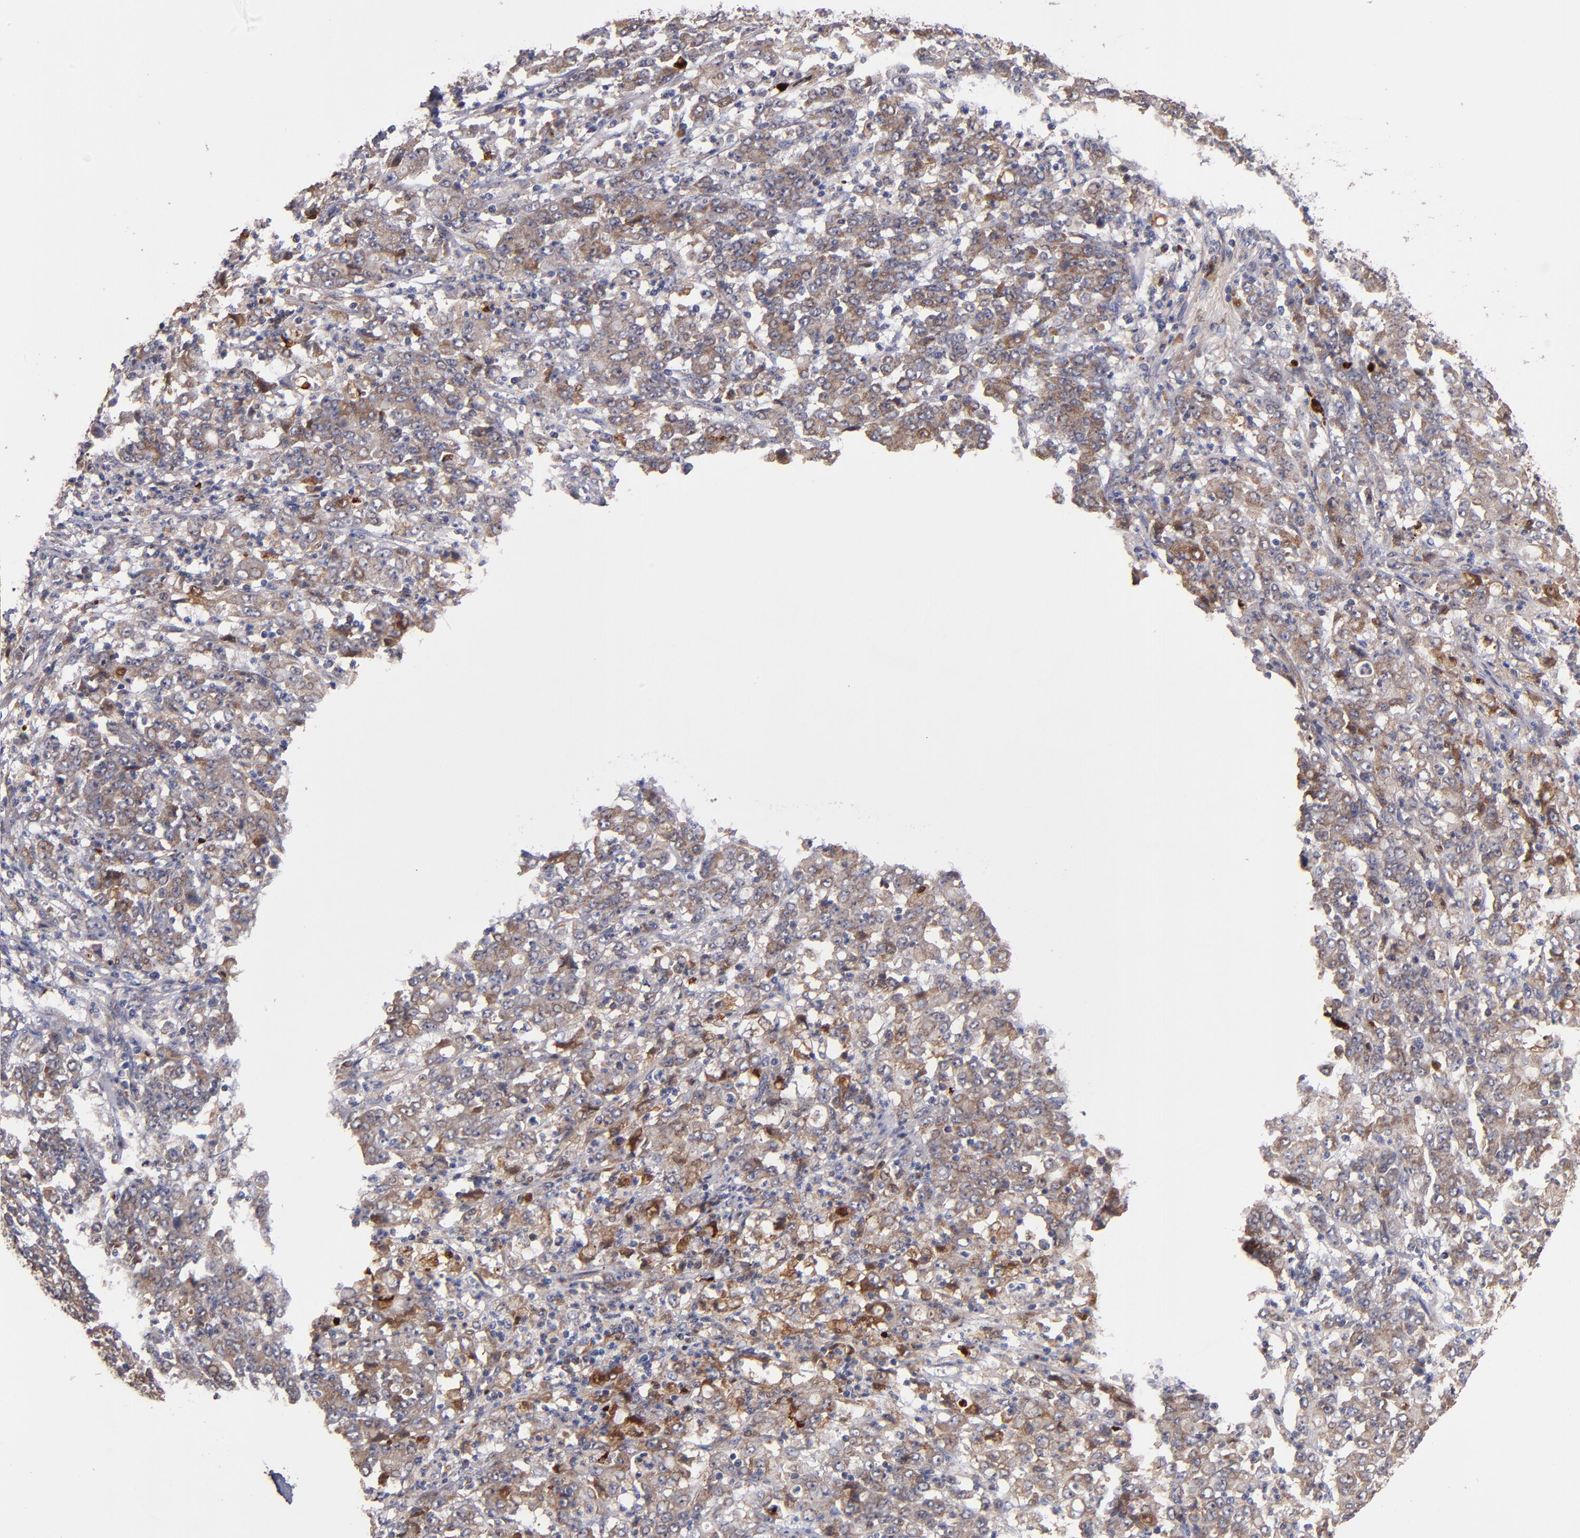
{"staining": {"intensity": "weak", "quantity": ">75%", "location": "cytoplasmic/membranous"}, "tissue": "stomach cancer", "cell_type": "Tumor cells", "image_type": "cancer", "snomed": [{"axis": "morphology", "description": "Adenocarcinoma, NOS"}, {"axis": "topography", "description": "Stomach, lower"}], "caption": "A micrograph showing weak cytoplasmic/membranous positivity in about >75% of tumor cells in stomach cancer (adenocarcinoma), as visualized by brown immunohistochemical staining.", "gene": "DIABLO", "patient": {"sex": "female", "age": 71}}